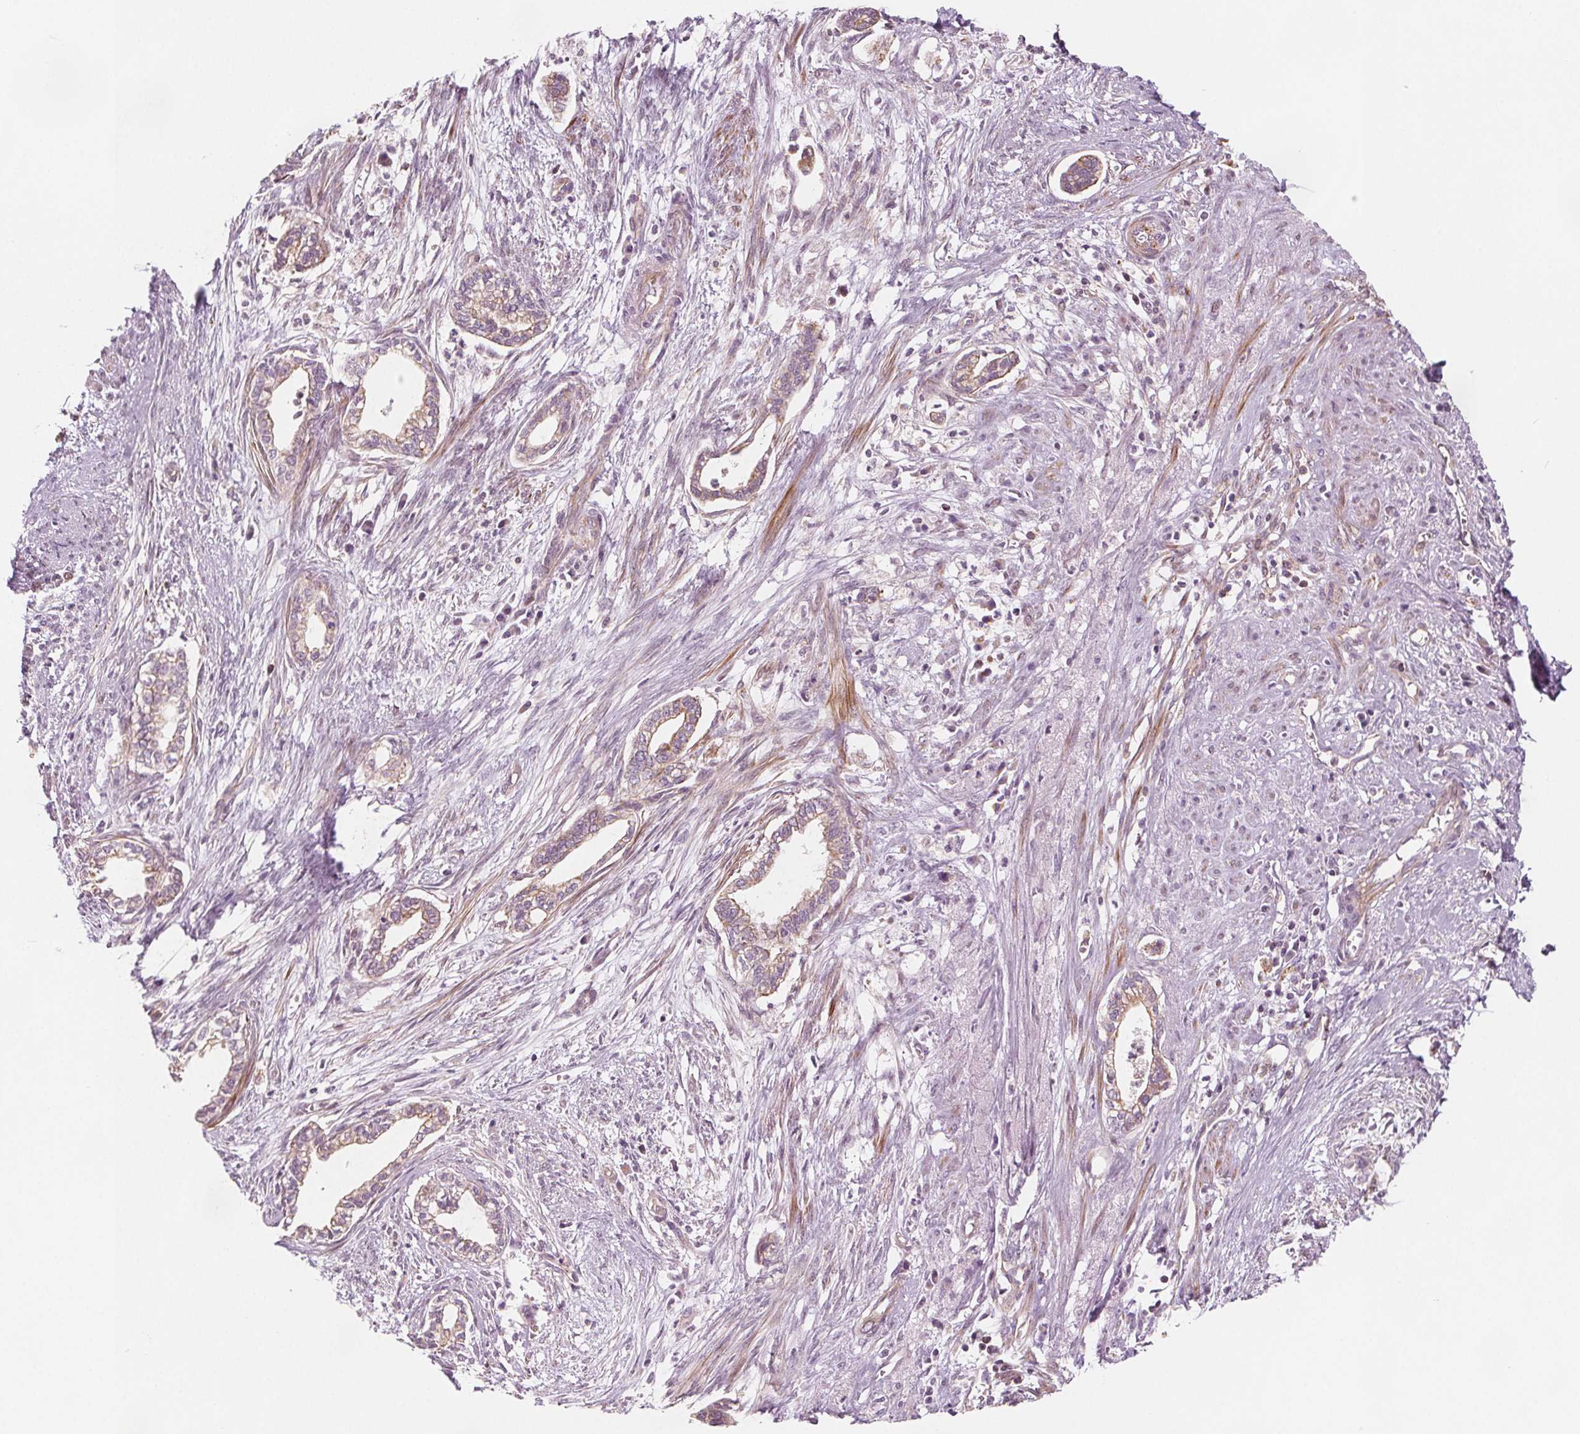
{"staining": {"intensity": "negative", "quantity": "none", "location": "none"}, "tissue": "cervical cancer", "cell_type": "Tumor cells", "image_type": "cancer", "snomed": [{"axis": "morphology", "description": "Adenocarcinoma, NOS"}, {"axis": "topography", "description": "Cervix"}], "caption": "Tumor cells are negative for brown protein staining in cervical cancer (adenocarcinoma).", "gene": "ADAM33", "patient": {"sex": "female", "age": 62}}